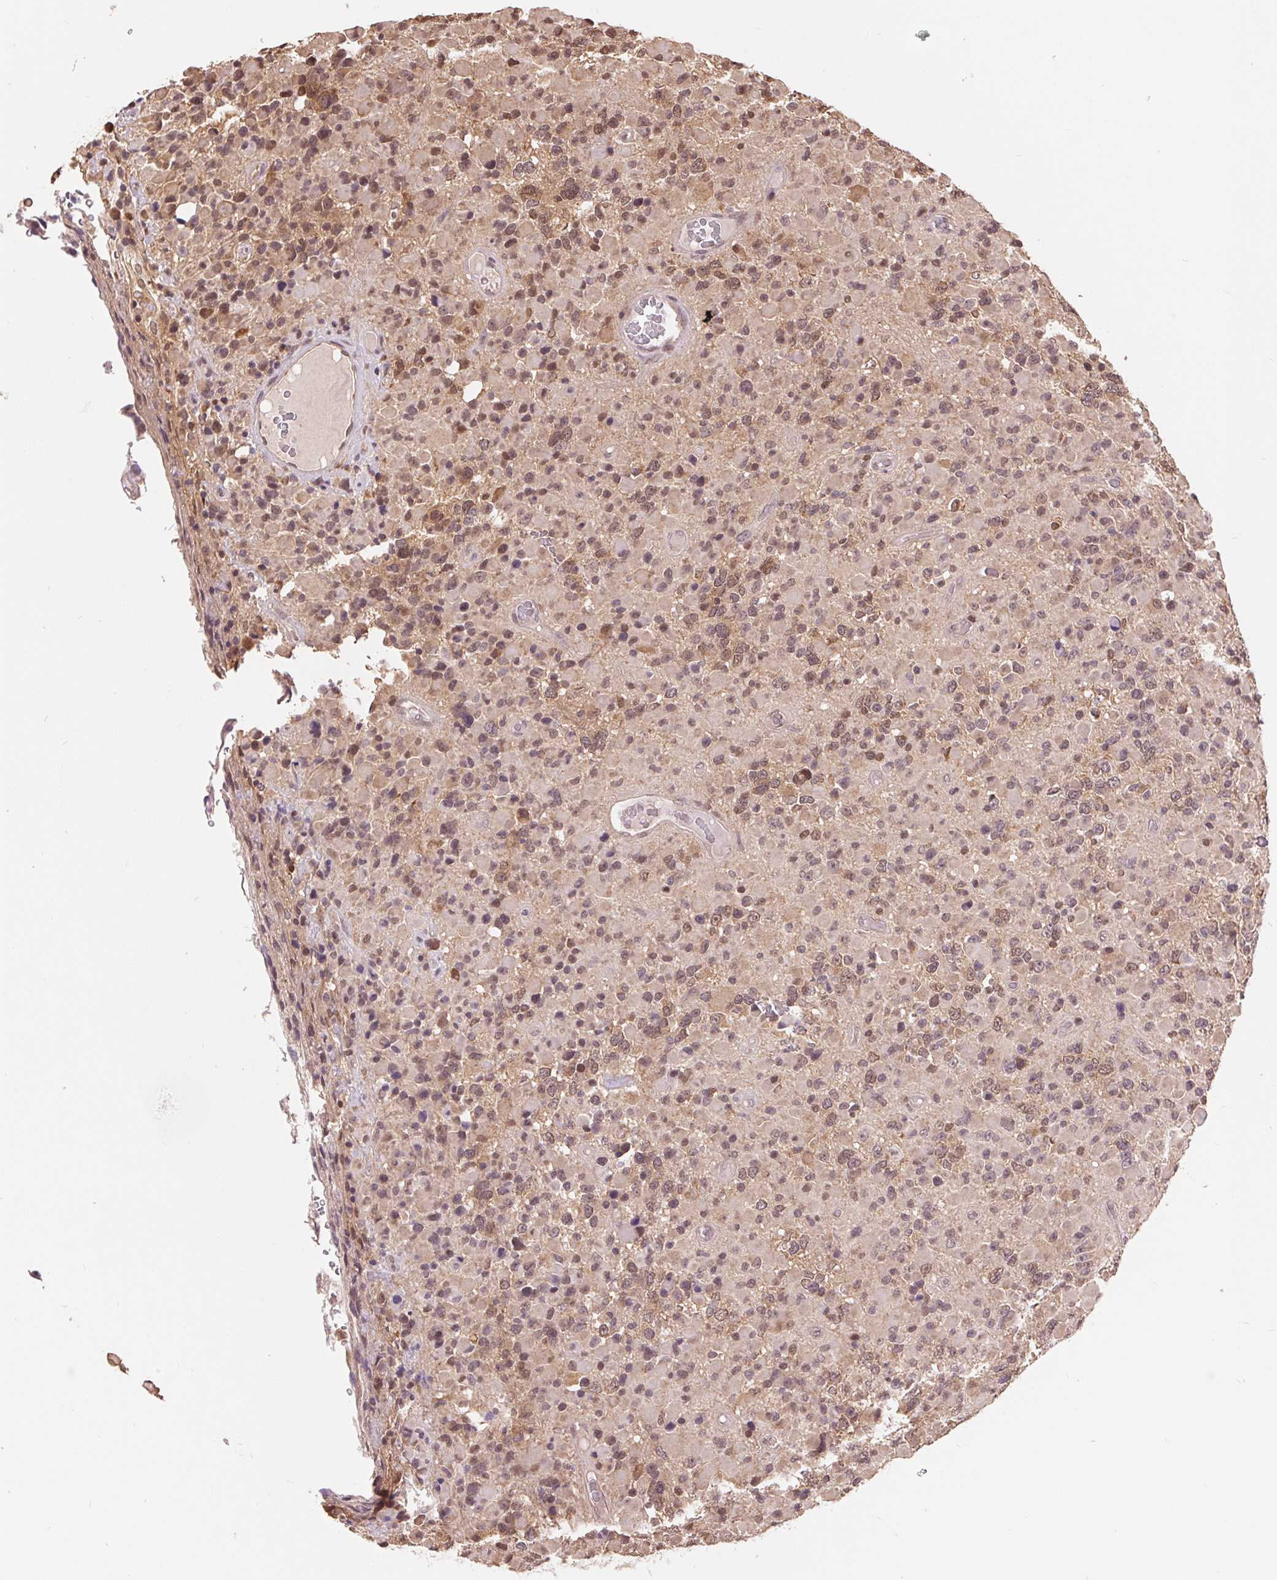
{"staining": {"intensity": "moderate", "quantity": ">75%", "location": "nuclear"}, "tissue": "glioma", "cell_type": "Tumor cells", "image_type": "cancer", "snomed": [{"axis": "morphology", "description": "Glioma, malignant, High grade"}, {"axis": "topography", "description": "Brain"}], "caption": "High-magnification brightfield microscopy of glioma stained with DAB (brown) and counterstained with hematoxylin (blue). tumor cells exhibit moderate nuclear staining is seen in approximately>75% of cells.", "gene": "TMEM273", "patient": {"sex": "female", "age": 40}}